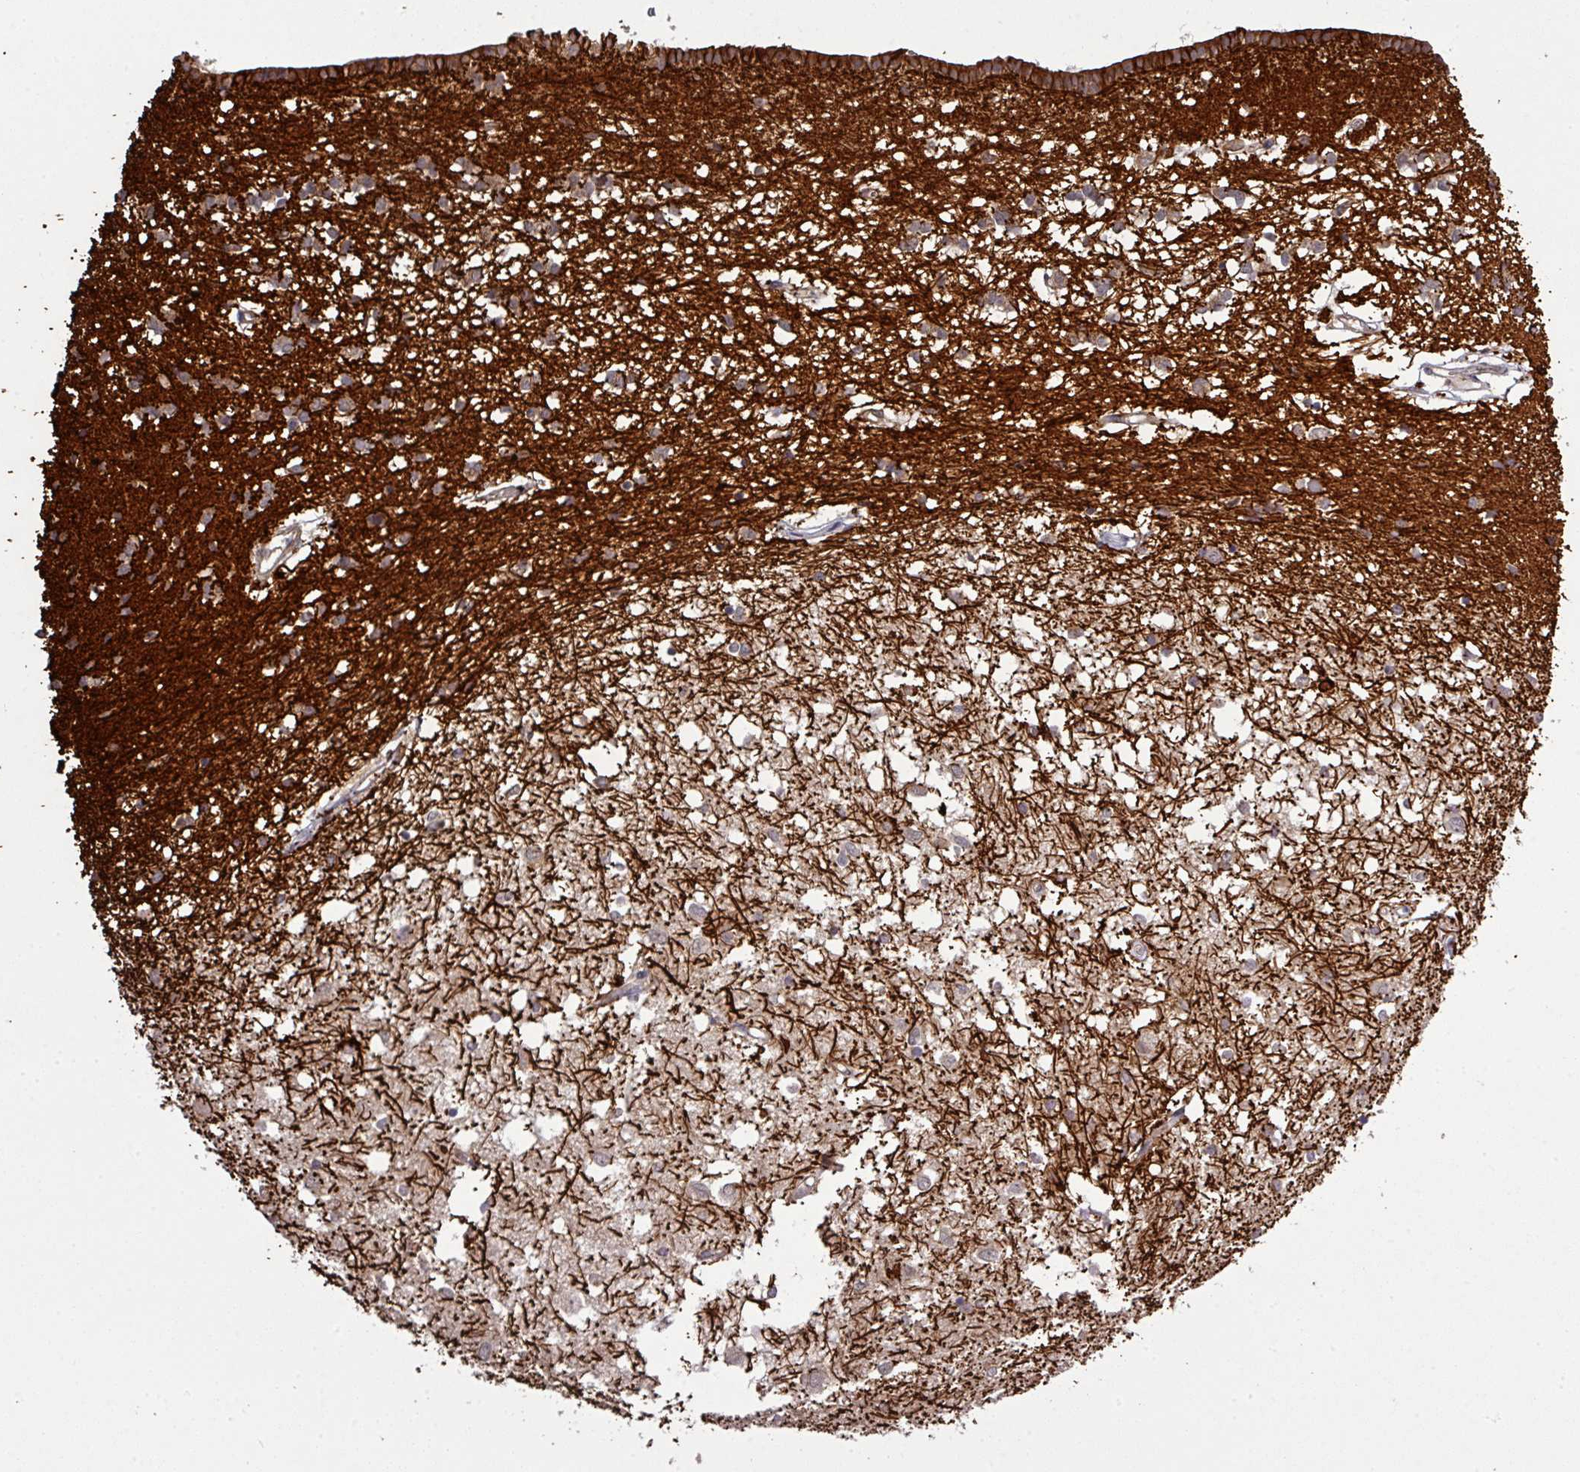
{"staining": {"intensity": "weak", "quantity": "<25%", "location": "cytoplasmic/membranous"}, "tissue": "caudate", "cell_type": "Glial cells", "image_type": "normal", "snomed": [{"axis": "morphology", "description": "Normal tissue, NOS"}, {"axis": "topography", "description": "Lateral ventricle wall"}], "caption": "High magnification brightfield microscopy of normal caudate stained with DAB (brown) and counterstained with hematoxylin (blue): glial cells show no significant expression.", "gene": "ARPIN", "patient": {"sex": "male", "age": 70}}